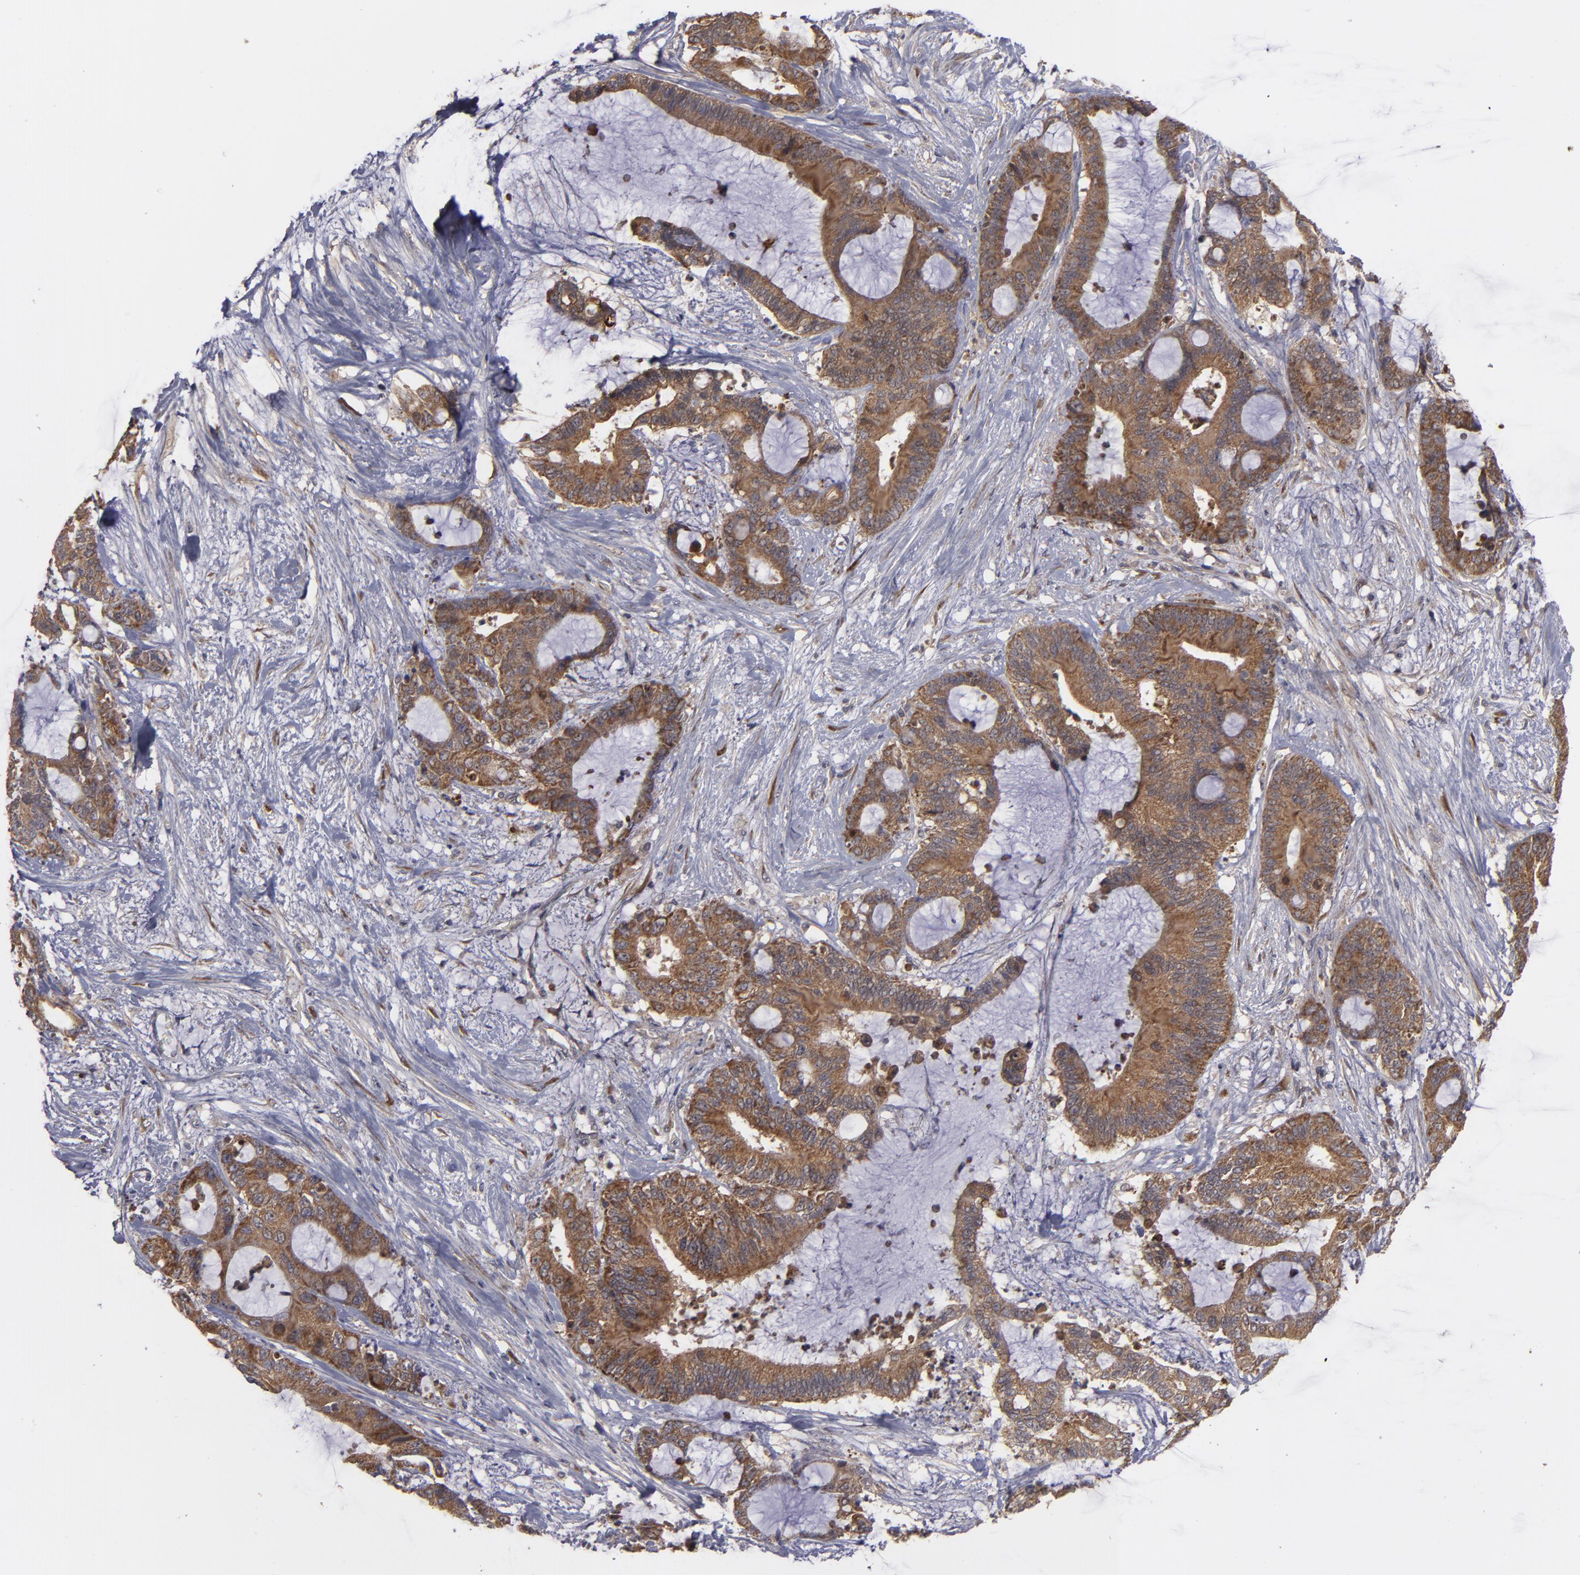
{"staining": {"intensity": "moderate", "quantity": ">75%", "location": "cytoplasmic/membranous"}, "tissue": "liver cancer", "cell_type": "Tumor cells", "image_type": "cancer", "snomed": [{"axis": "morphology", "description": "Cholangiocarcinoma"}, {"axis": "topography", "description": "Liver"}], "caption": "Cholangiocarcinoma (liver) stained for a protein displays moderate cytoplasmic/membranous positivity in tumor cells.", "gene": "BMP6", "patient": {"sex": "female", "age": 73}}